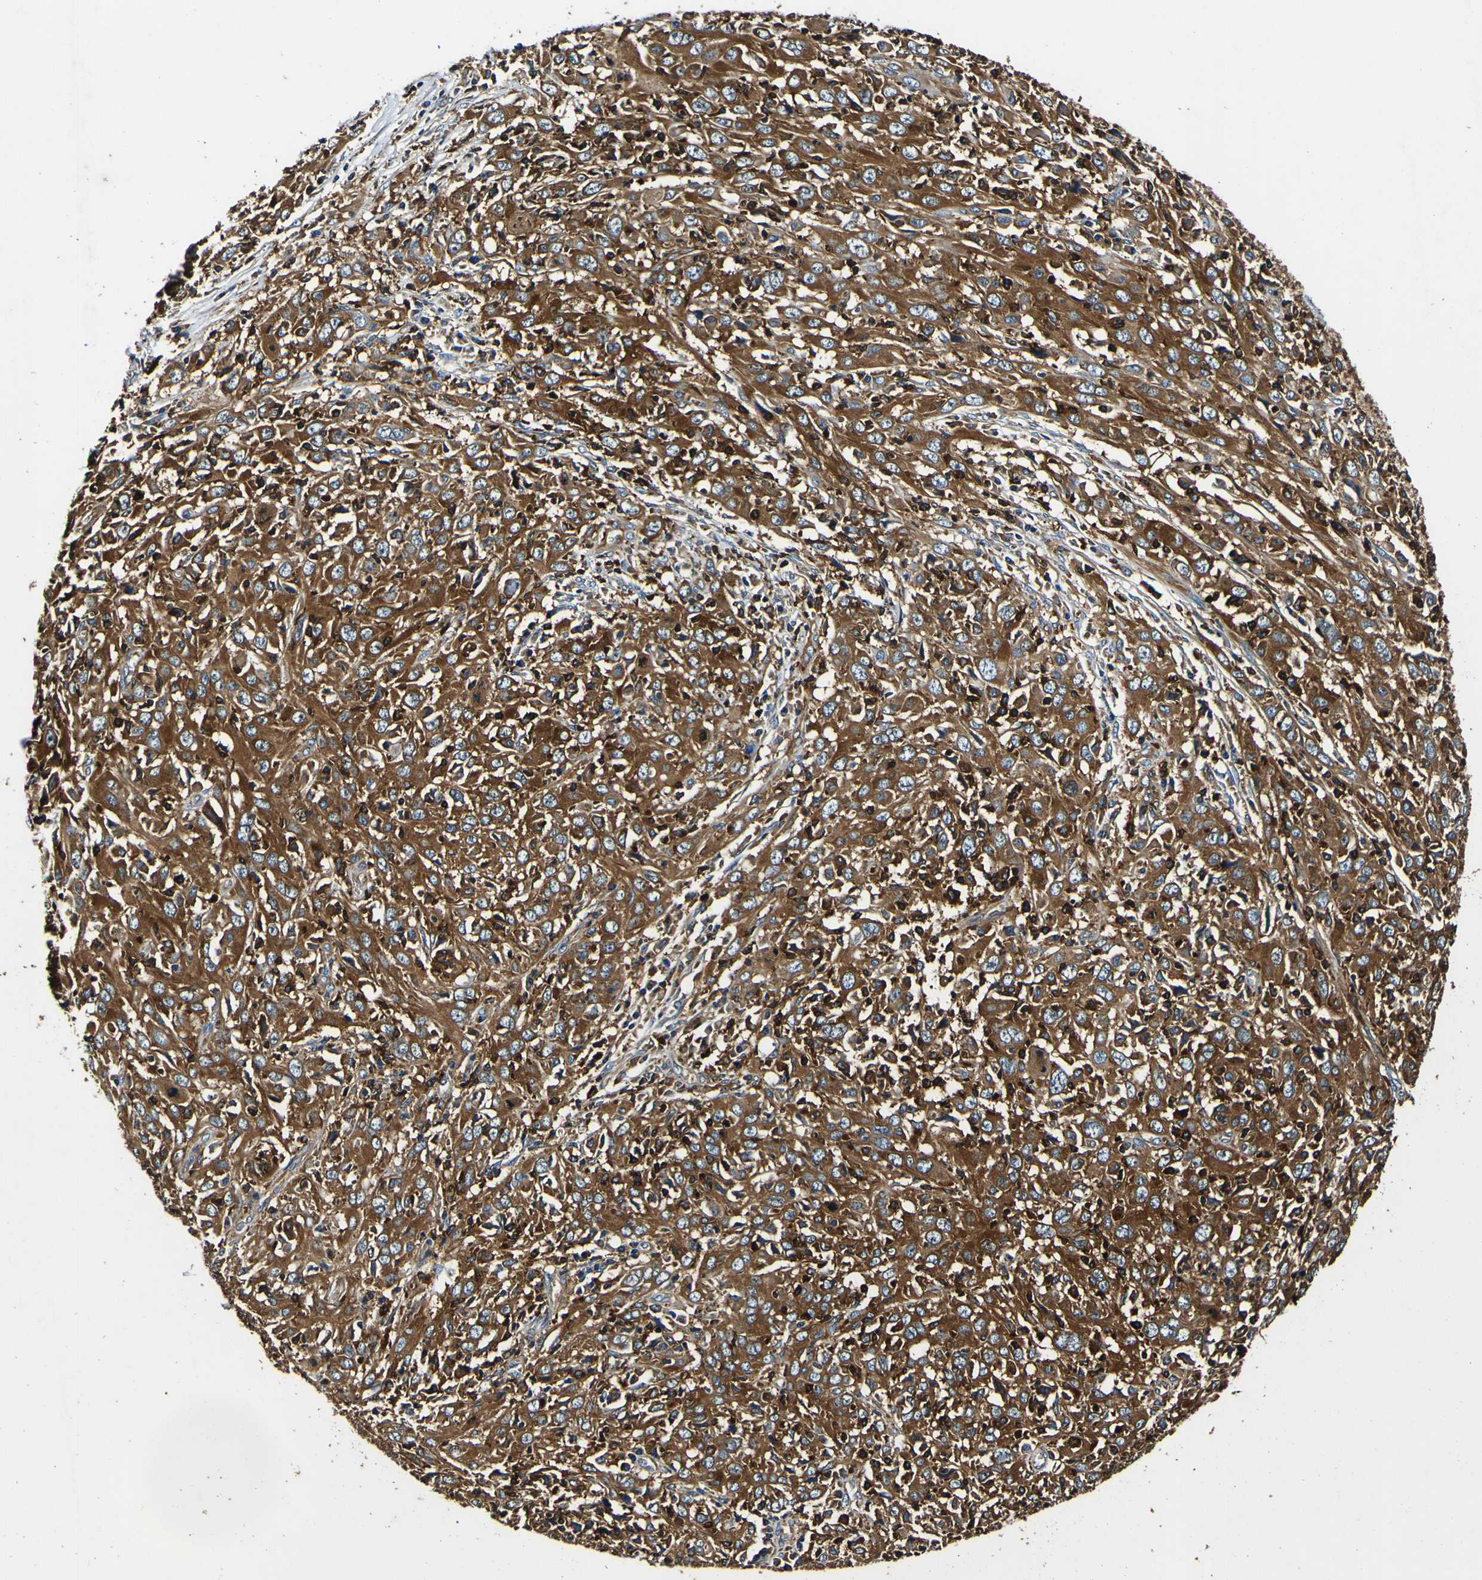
{"staining": {"intensity": "strong", "quantity": ">75%", "location": "cytoplasmic/membranous"}, "tissue": "cervical cancer", "cell_type": "Tumor cells", "image_type": "cancer", "snomed": [{"axis": "morphology", "description": "Squamous cell carcinoma, NOS"}, {"axis": "topography", "description": "Cervix"}], "caption": "Squamous cell carcinoma (cervical) was stained to show a protein in brown. There is high levels of strong cytoplasmic/membranous staining in approximately >75% of tumor cells.", "gene": "RHOT2", "patient": {"sex": "female", "age": 46}}